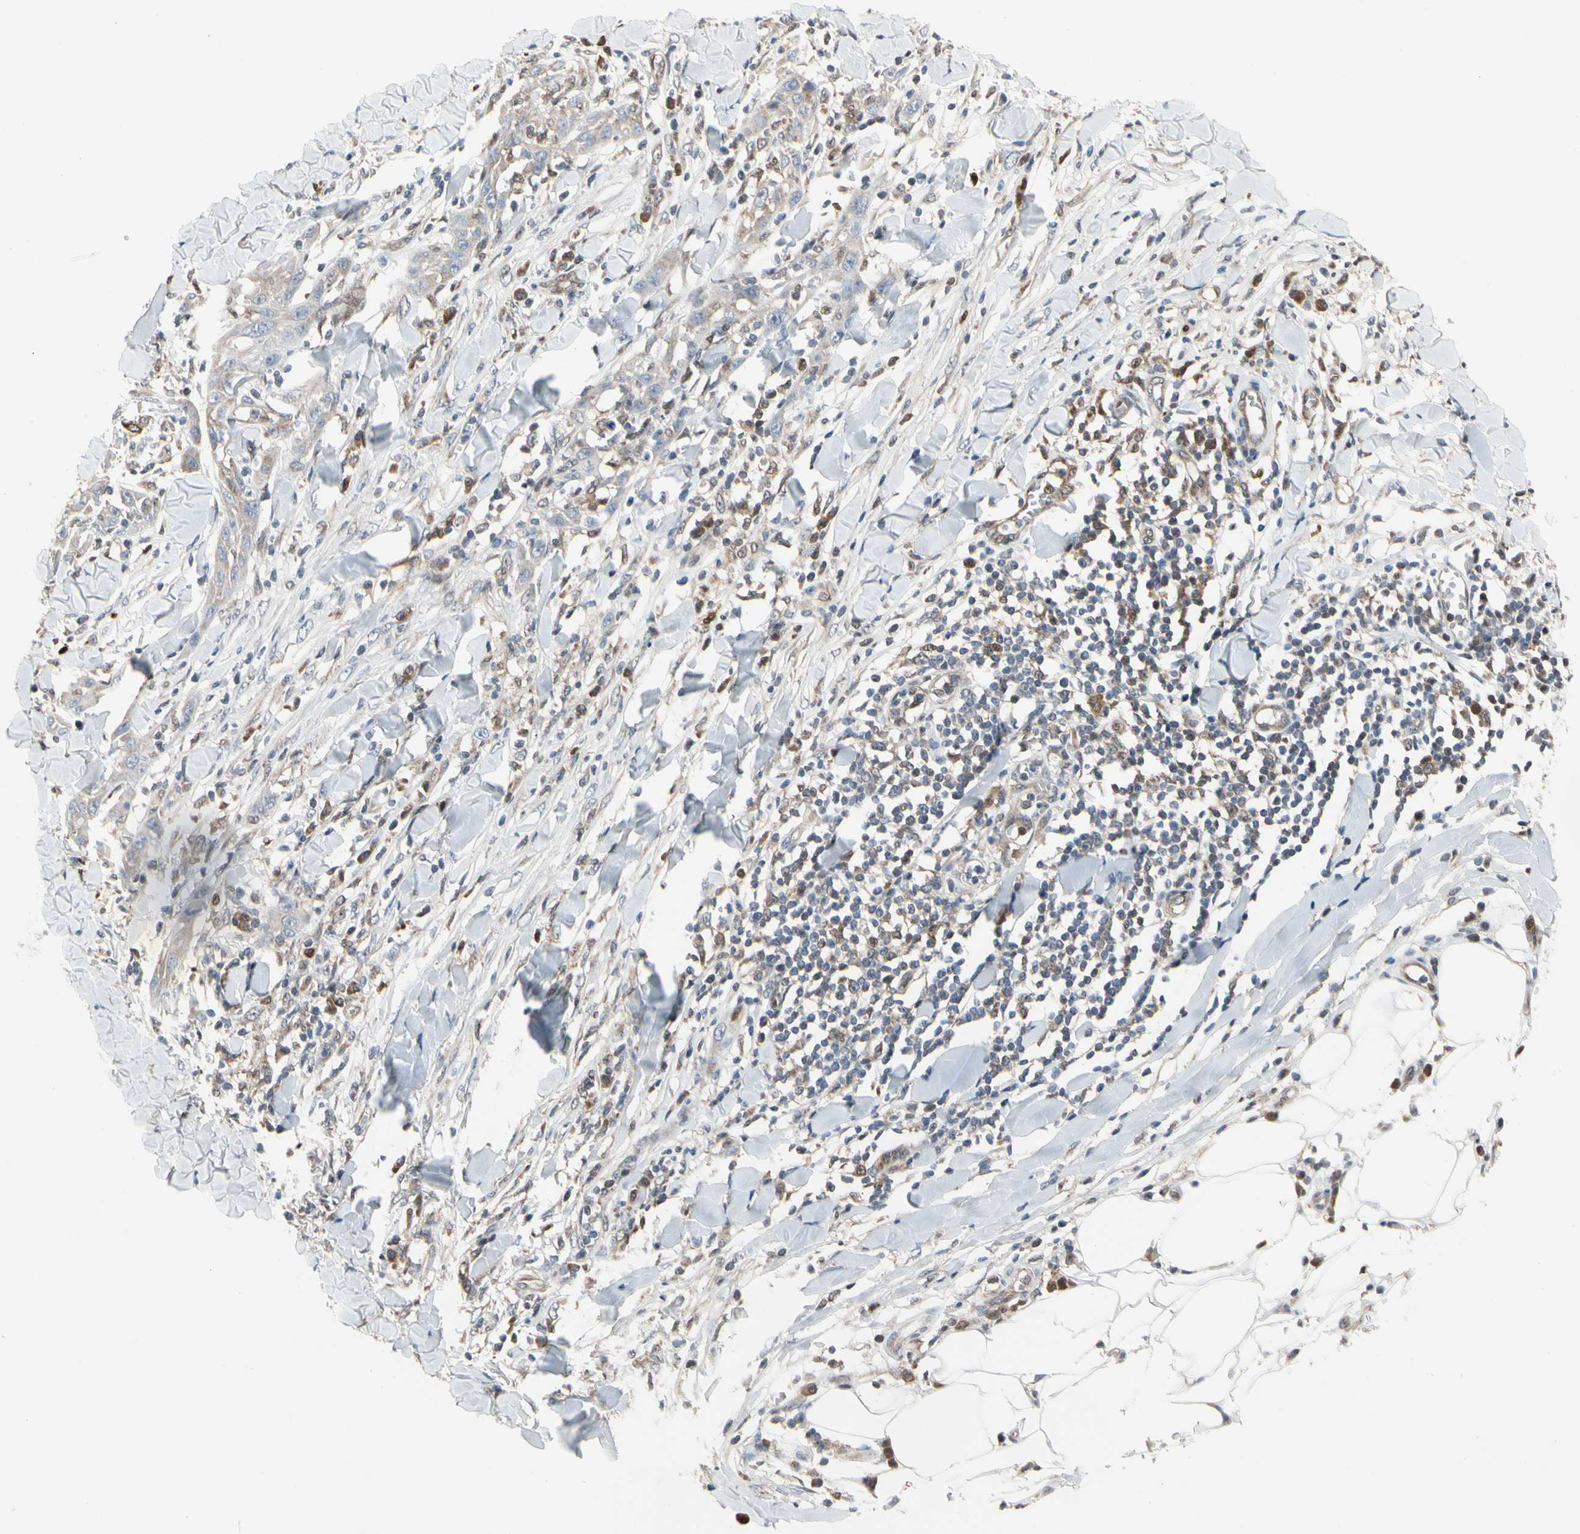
{"staining": {"intensity": "weak", "quantity": ">75%", "location": "cytoplasmic/membranous"}, "tissue": "skin cancer", "cell_type": "Tumor cells", "image_type": "cancer", "snomed": [{"axis": "morphology", "description": "Squamous cell carcinoma, NOS"}, {"axis": "topography", "description": "Skin"}], "caption": "This is a micrograph of immunohistochemistry staining of skin cancer, which shows weak expression in the cytoplasmic/membranous of tumor cells.", "gene": "CDK5", "patient": {"sex": "male", "age": 24}}